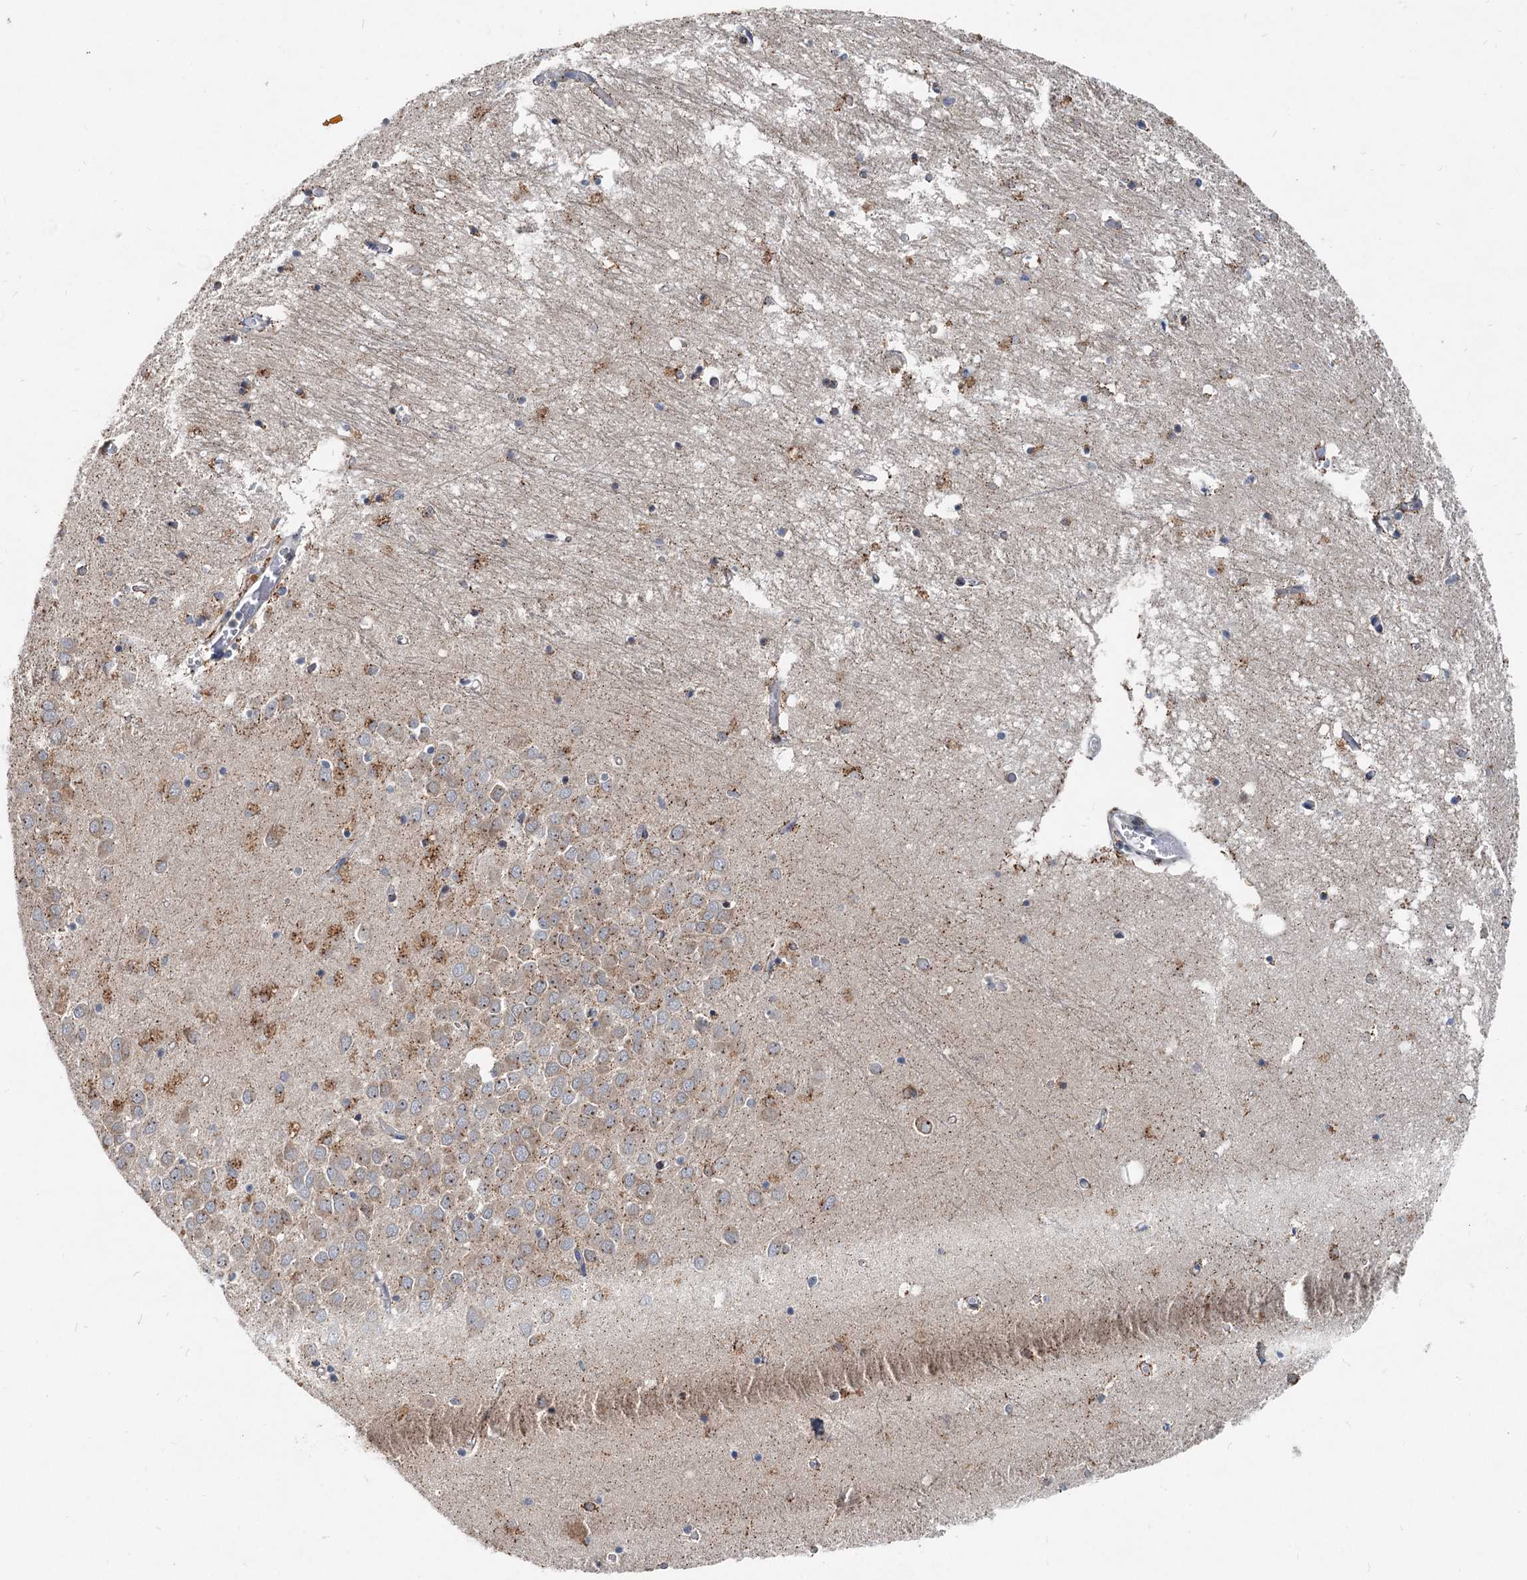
{"staining": {"intensity": "strong", "quantity": "<25%", "location": "cytoplasmic/membranous"}, "tissue": "hippocampus", "cell_type": "Glial cells", "image_type": "normal", "snomed": [{"axis": "morphology", "description": "Normal tissue, NOS"}, {"axis": "topography", "description": "Hippocampus"}], "caption": "Glial cells demonstrate medium levels of strong cytoplasmic/membranous expression in about <25% of cells in benign human hippocampus.", "gene": "CEP68", "patient": {"sex": "male", "age": 70}}